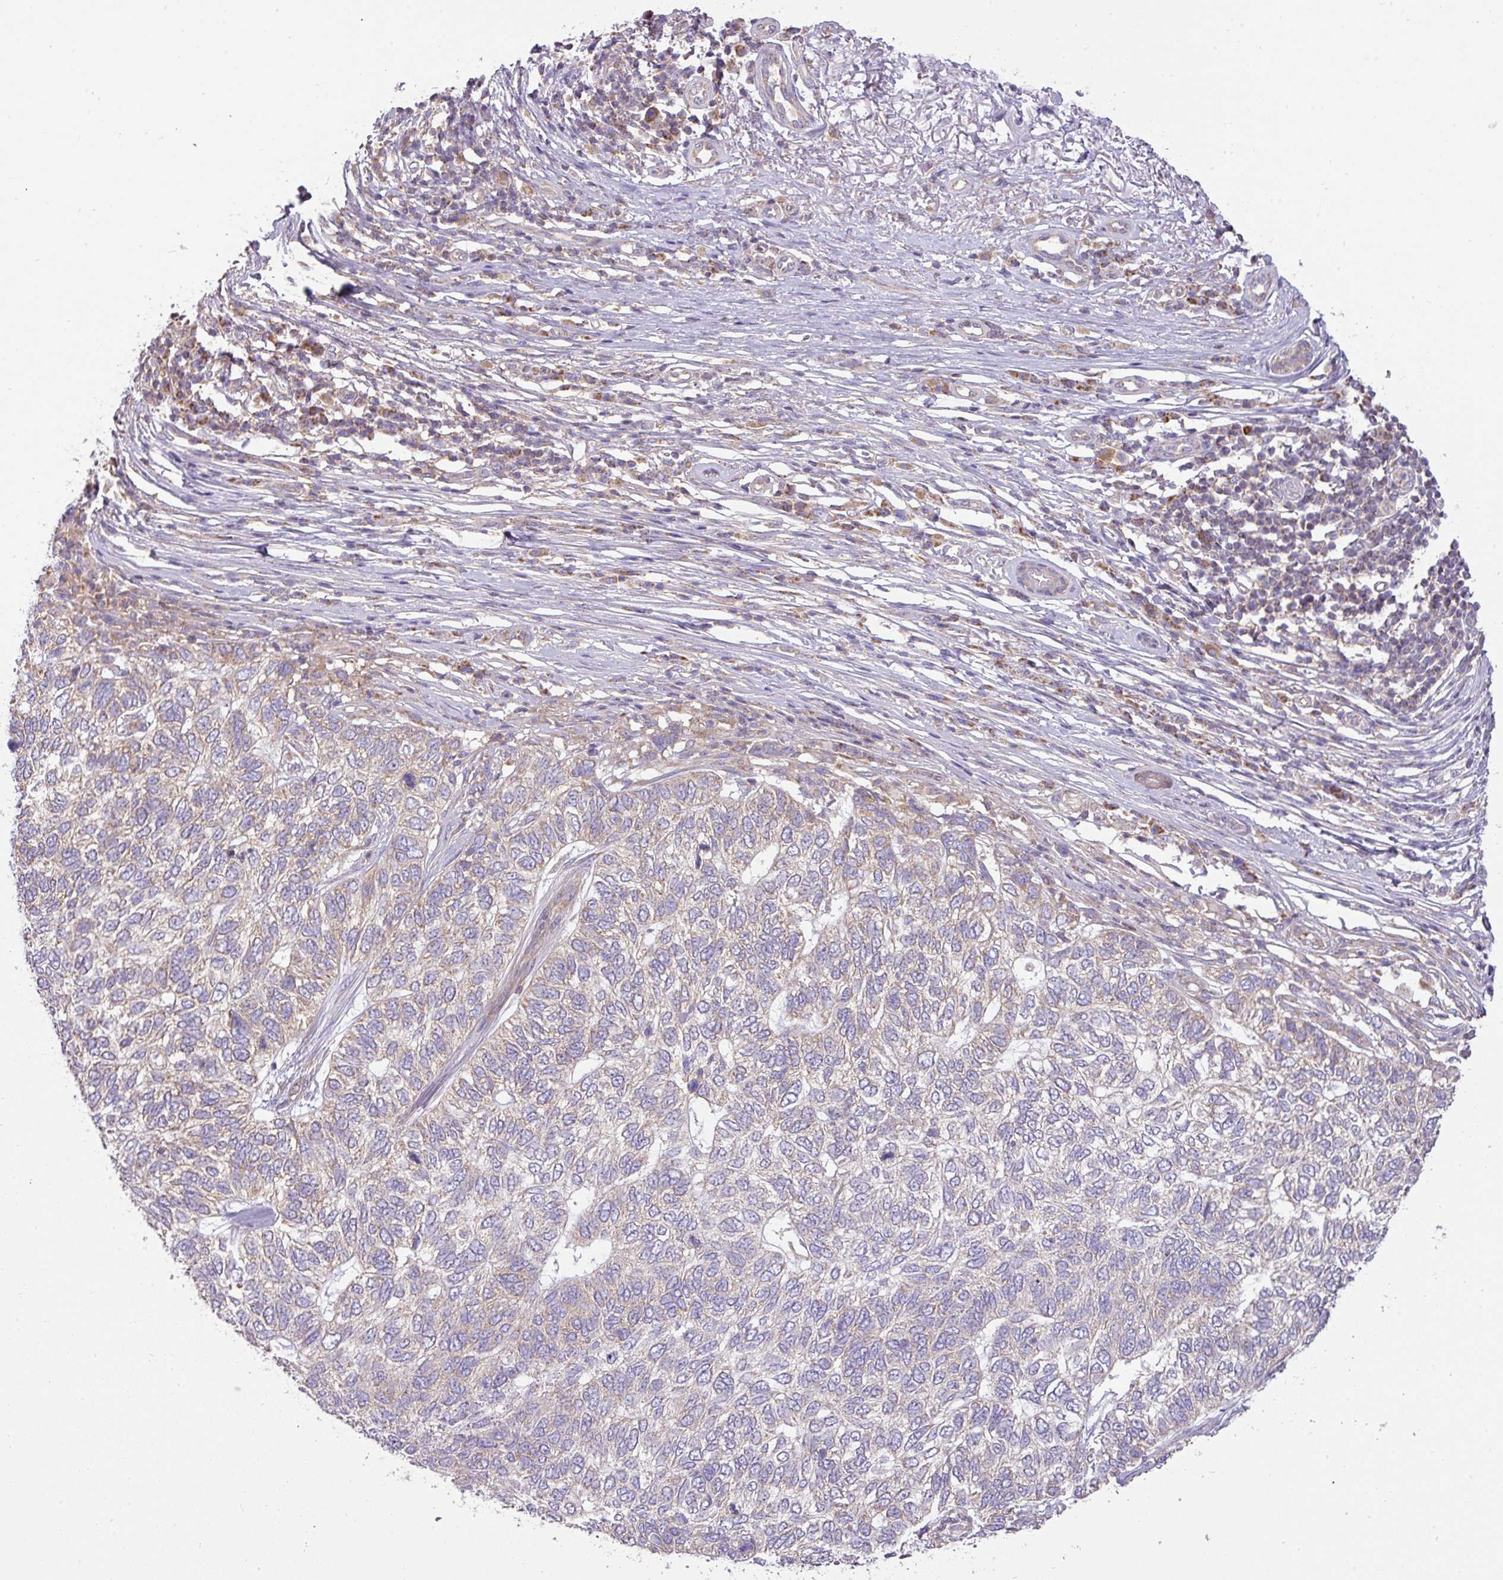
{"staining": {"intensity": "weak", "quantity": "25%-75%", "location": "cytoplasmic/membranous"}, "tissue": "skin cancer", "cell_type": "Tumor cells", "image_type": "cancer", "snomed": [{"axis": "morphology", "description": "Basal cell carcinoma"}, {"axis": "topography", "description": "Skin"}], "caption": "Immunohistochemical staining of human skin basal cell carcinoma reveals weak cytoplasmic/membranous protein expression in about 25%-75% of tumor cells.", "gene": "ZNF211", "patient": {"sex": "female", "age": 65}}